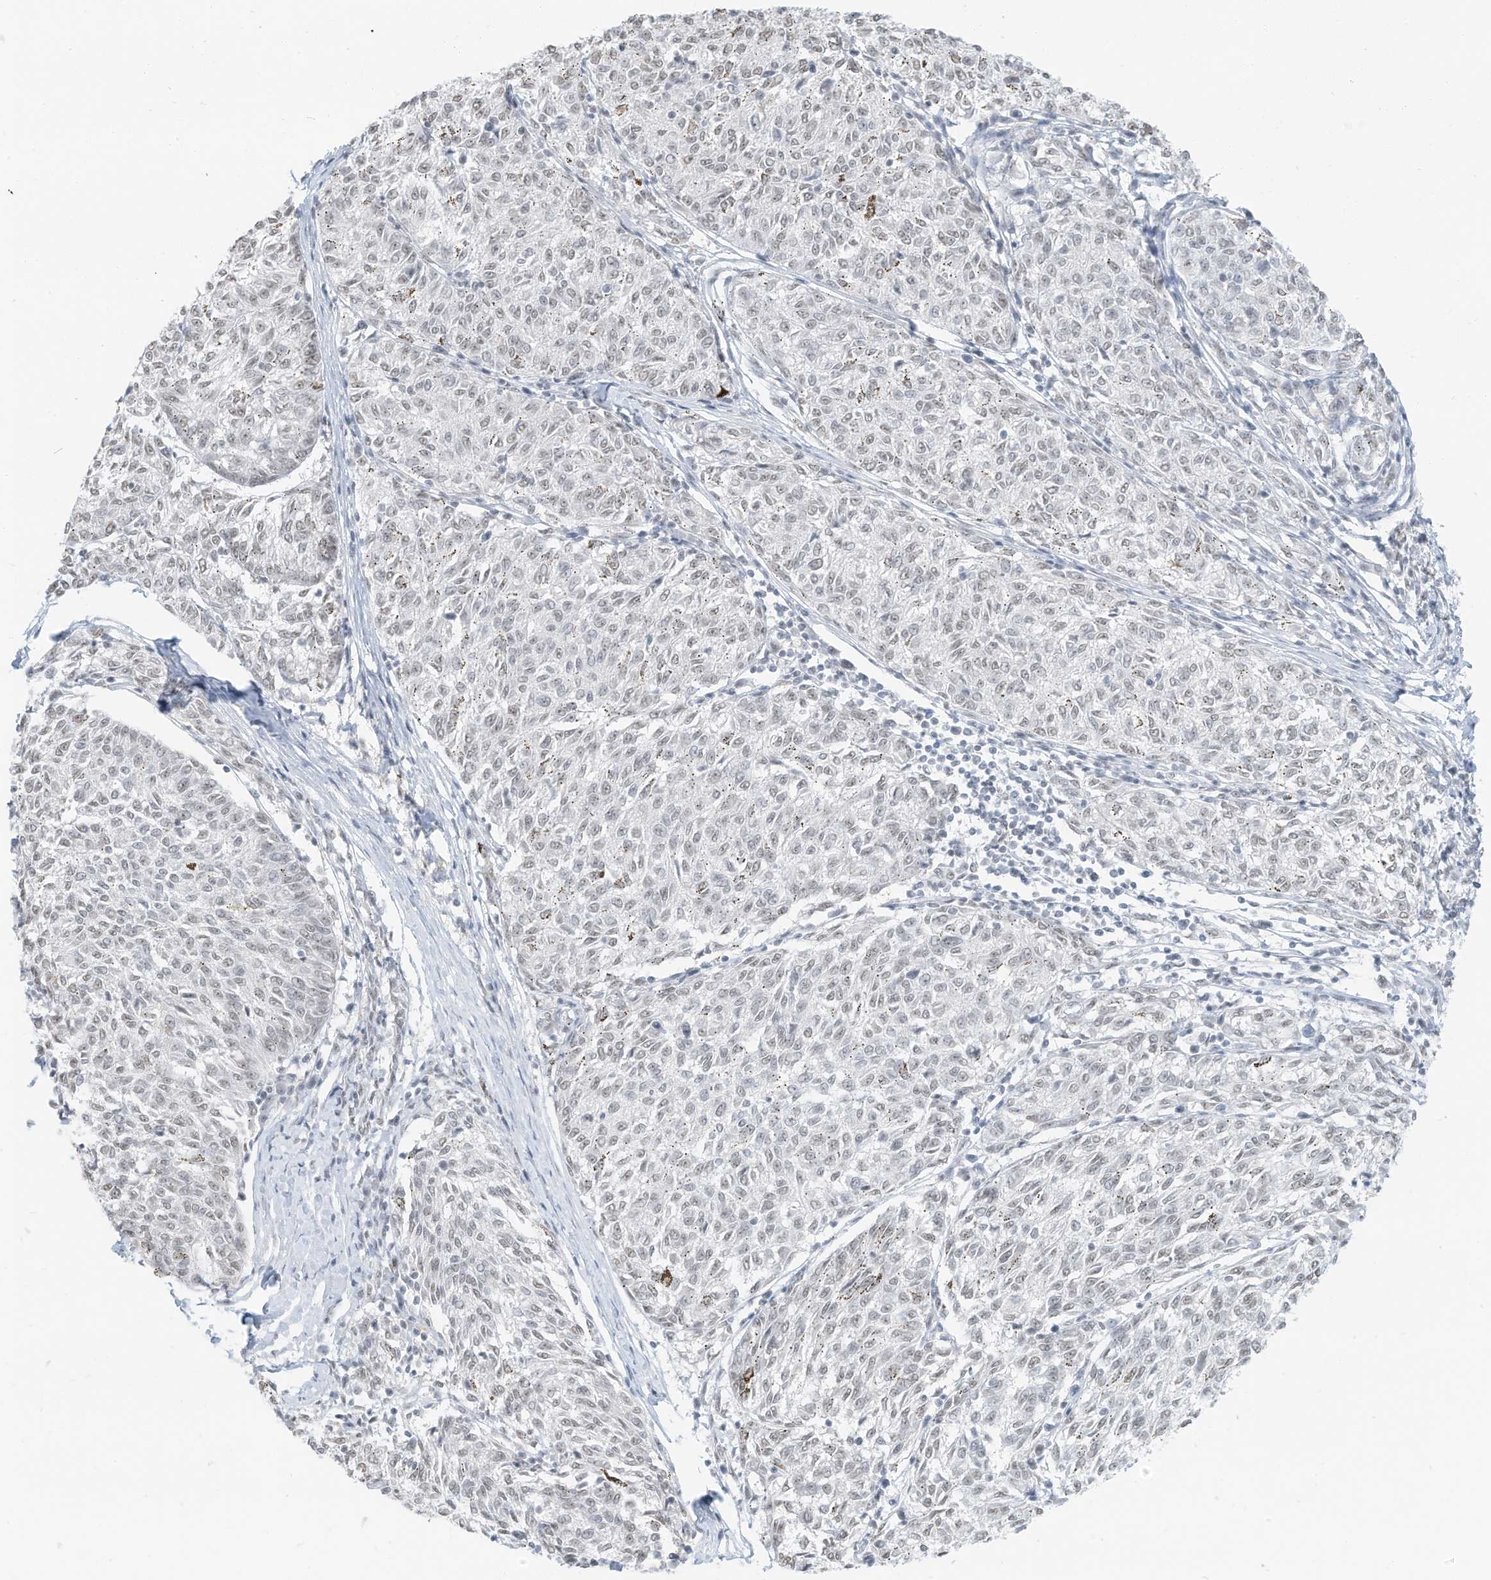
{"staining": {"intensity": "weak", "quantity": "<25%", "location": "nuclear"}, "tissue": "melanoma", "cell_type": "Tumor cells", "image_type": "cancer", "snomed": [{"axis": "morphology", "description": "Malignant melanoma, NOS"}, {"axis": "topography", "description": "Skin"}], "caption": "Immunohistochemistry (IHC) photomicrograph of malignant melanoma stained for a protein (brown), which exhibits no positivity in tumor cells. Nuclei are stained in blue.", "gene": "PGC", "patient": {"sex": "female", "age": 72}}